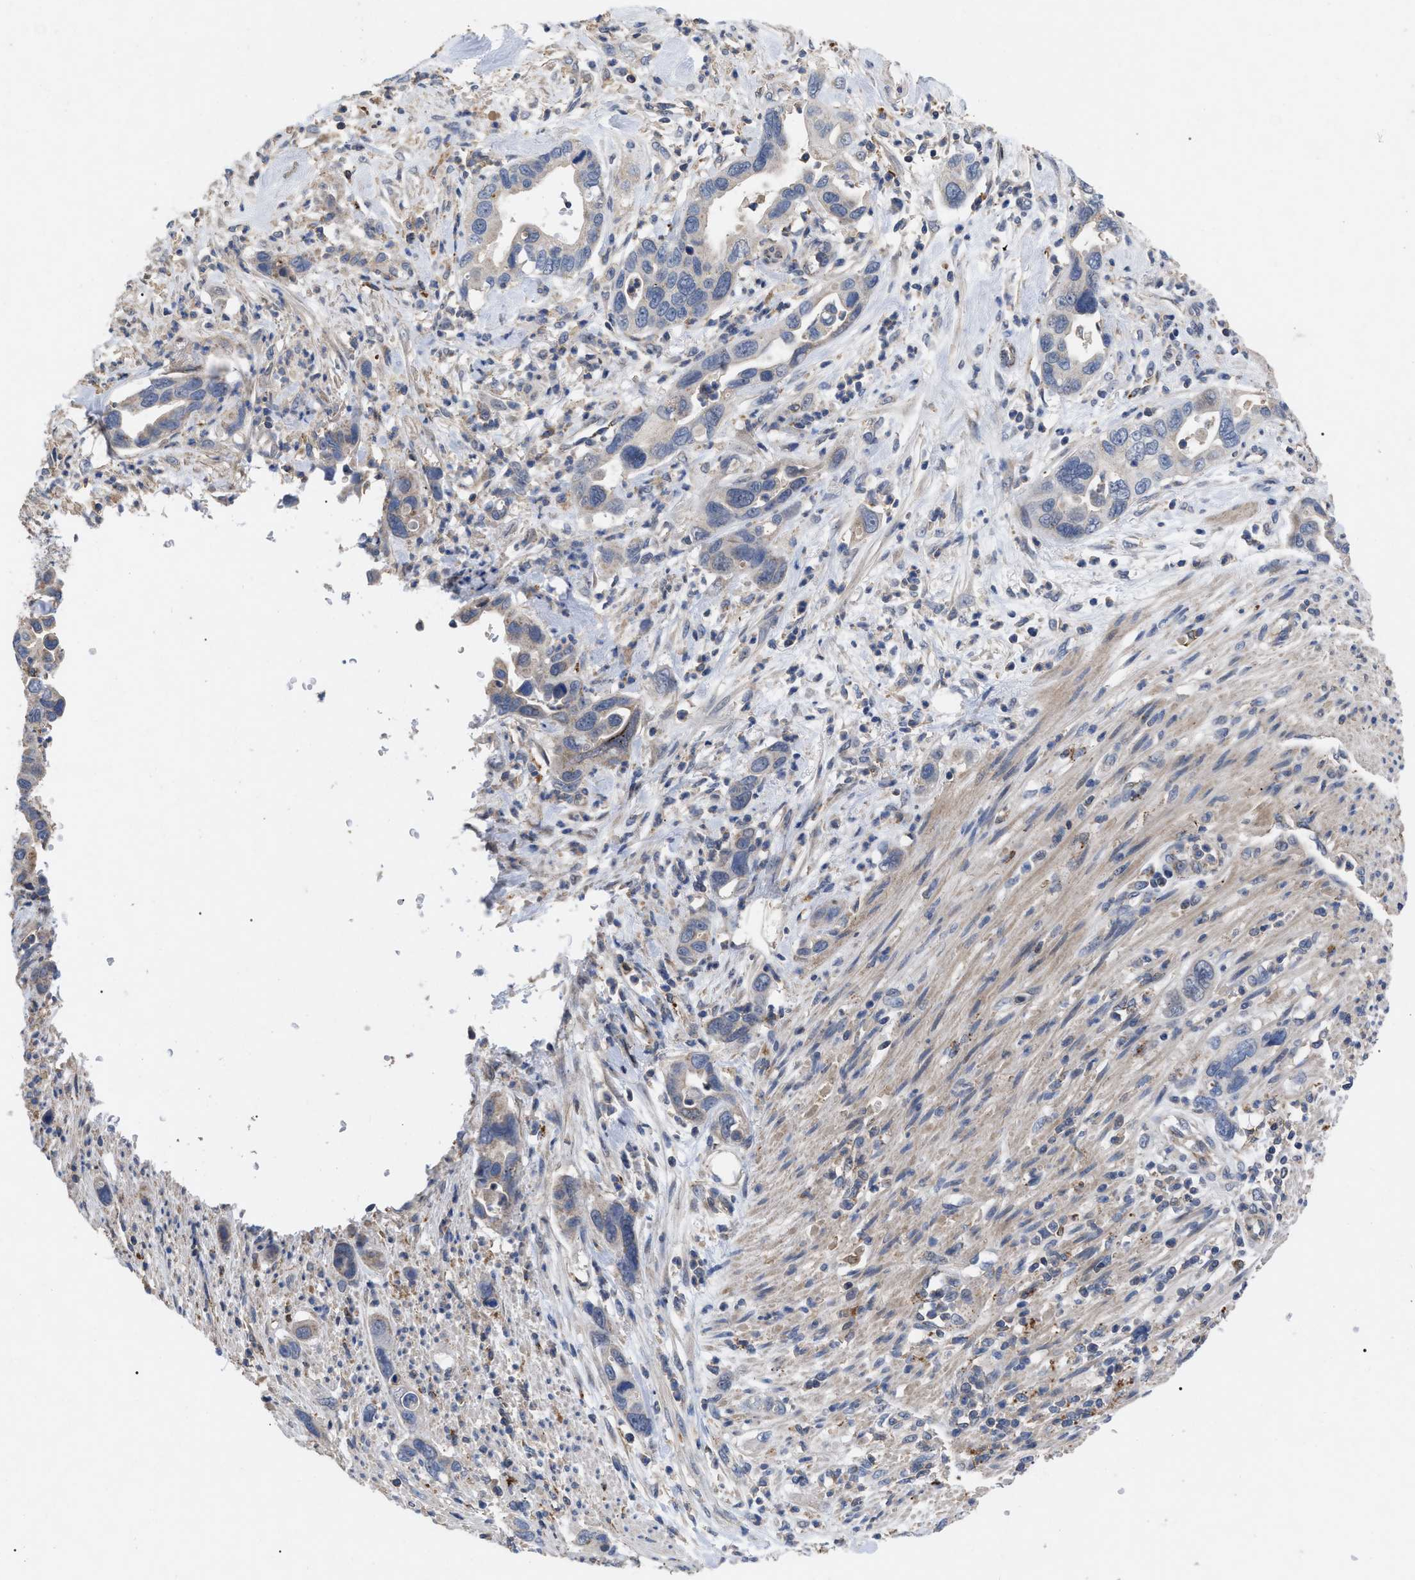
{"staining": {"intensity": "negative", "quantity": "none", "location": "none"}, "tissue": "pancreatic cancer", "cell_type": "Tumor cells", "image_type": "cancer", "snomed": [{"axis": "morphology", "description": "Adenocarcinoma, NOS"}, {"axis": "topography", "description": "Pancreas"}], "caption": "There is no significant positivity in tumor cells of pancreatic cancer.", "gene": "FAM171A2", "patient": {"sex": "female", "age": 70}}